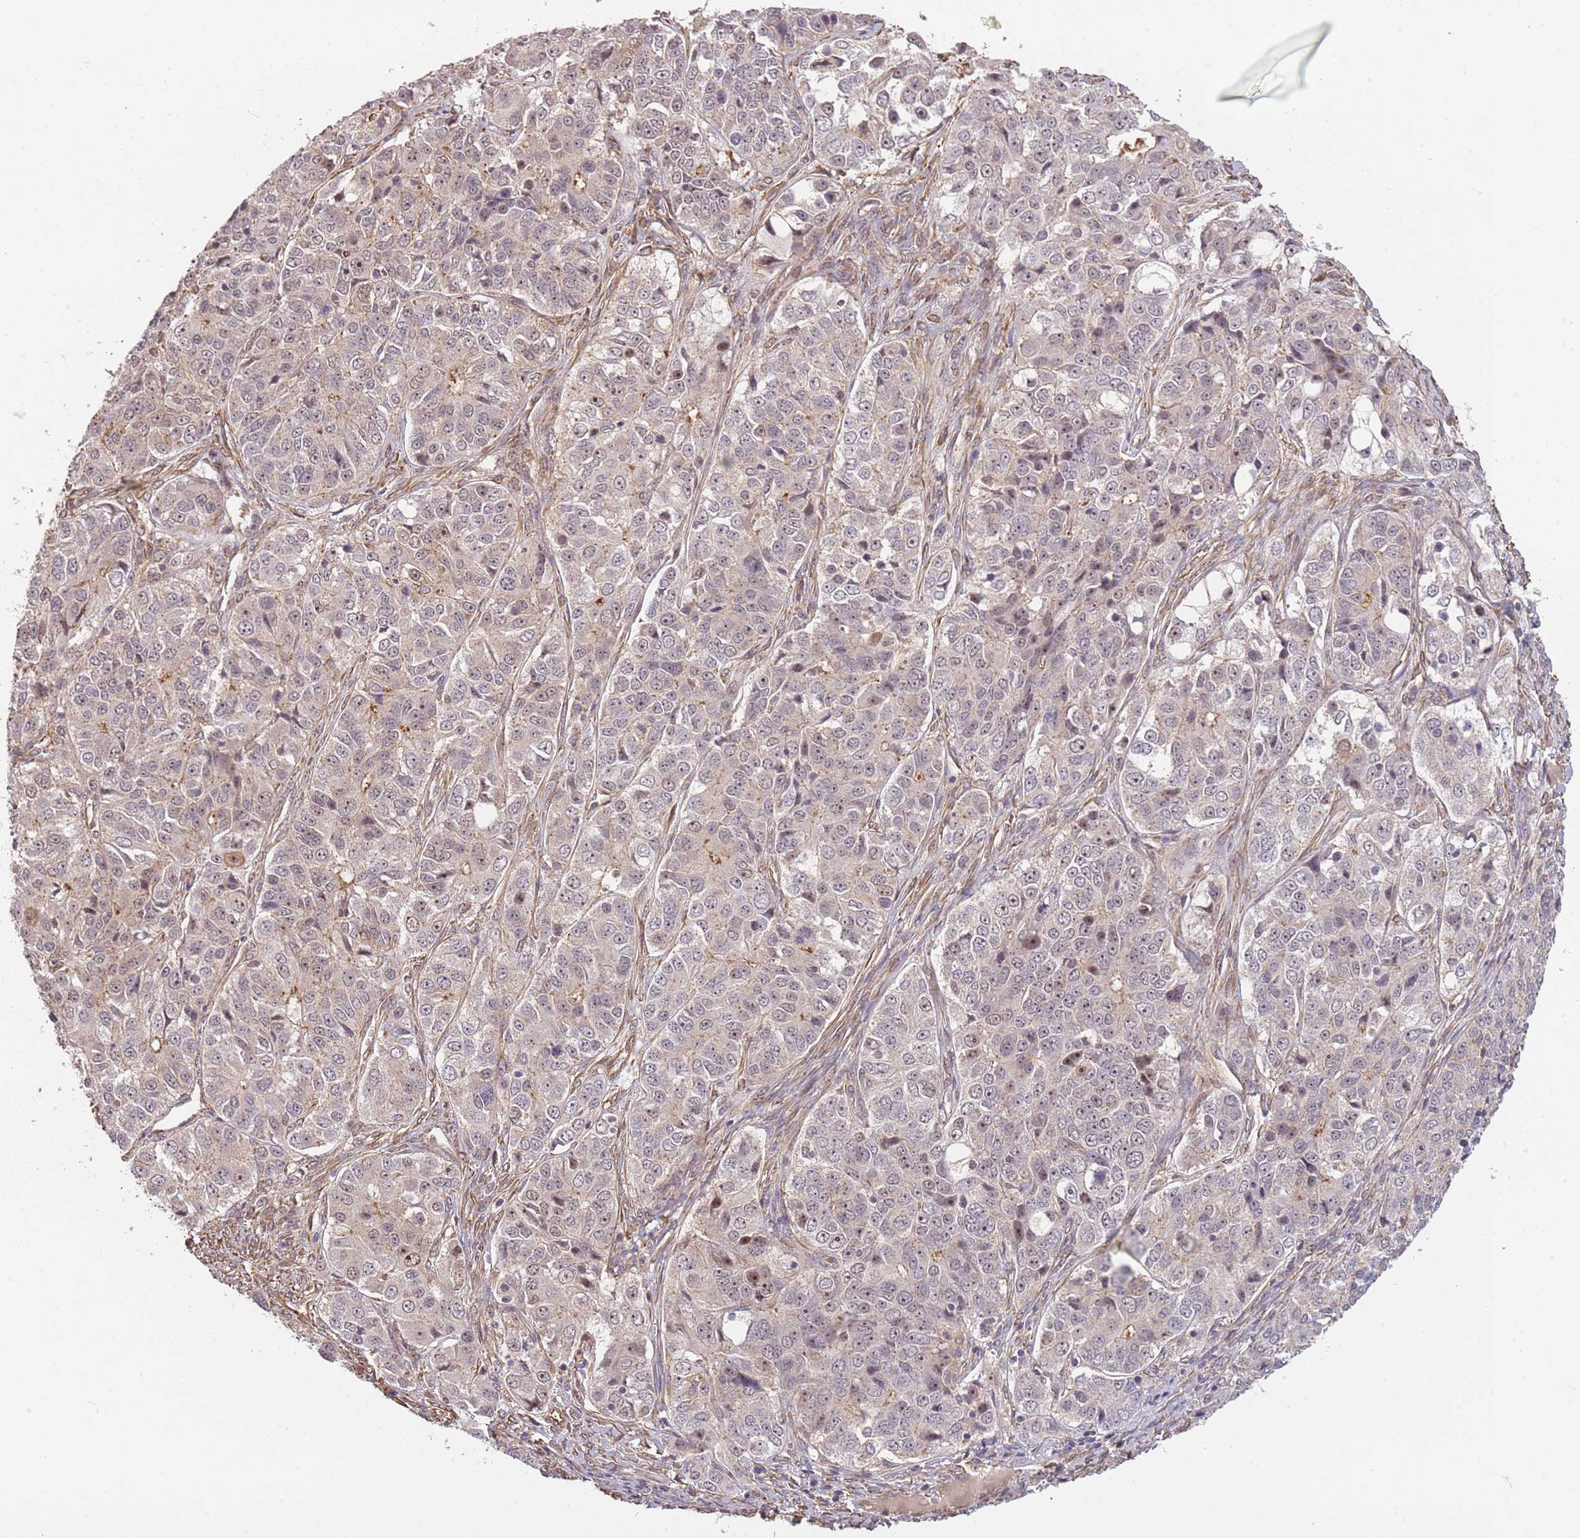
{"staining": {"intensity": "weak", "quantity": "<25%", "location": "nuclear"}, "tissue": "ovarian cancer", "cell_type": "Tumor cells", "image_type": "cancer", "snomed": [{"axis": "morphology", "description": "Carcinoma, endometroid"}, {"axis": "topography", "description": "Ovary"}], "caption": "A micrograph of human ovarian cancer (endometroid carcinoma) is negative for staining in tumor cells.", "gene": "SURF2", "patient": {"sex": "female", "age": 51}}